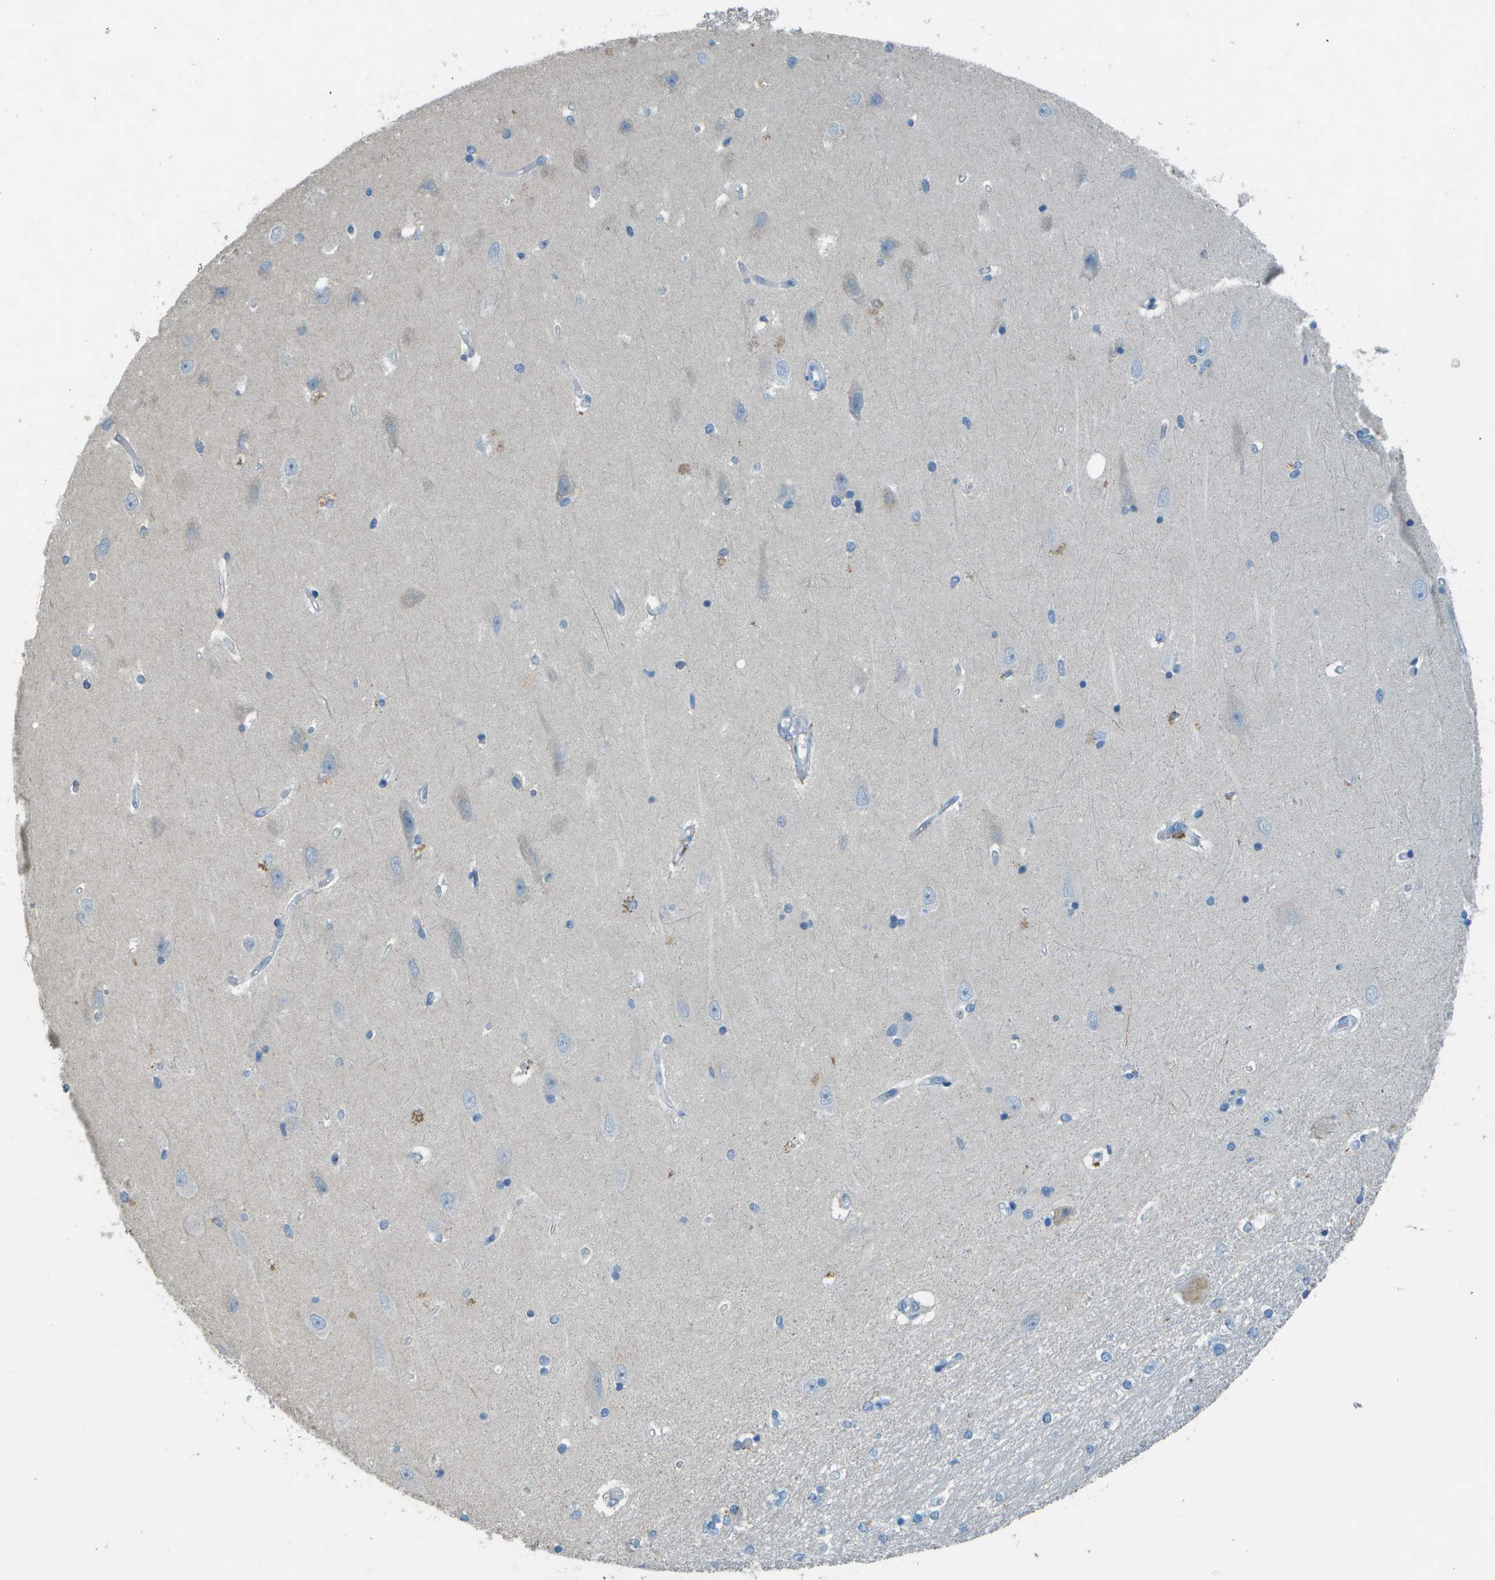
{"staining": {"intensity": "weak", "quantity": "<25%", "location": "cytoplasmic/membranous"}, "tissue": "hippocampus", "cell_type": "Glial cells", "image_type": "normal", "snomed": [{"axis": "morphology", "description": "Normal tissue, NOS"}, {"axis": "topography", "description": "Hippocampus"}], "caption": "A high-resolution photomicrograph shows immunohistochemistry (IHC) staining of benign hippocampus, which displays no significant positivity in glial cells. (DAB (3,3'-diaminobenzidine) immunohistochemistry (IHC), high magnification).", "gene": "LGI2", "patient": {"sex": "male", "age": 45}}